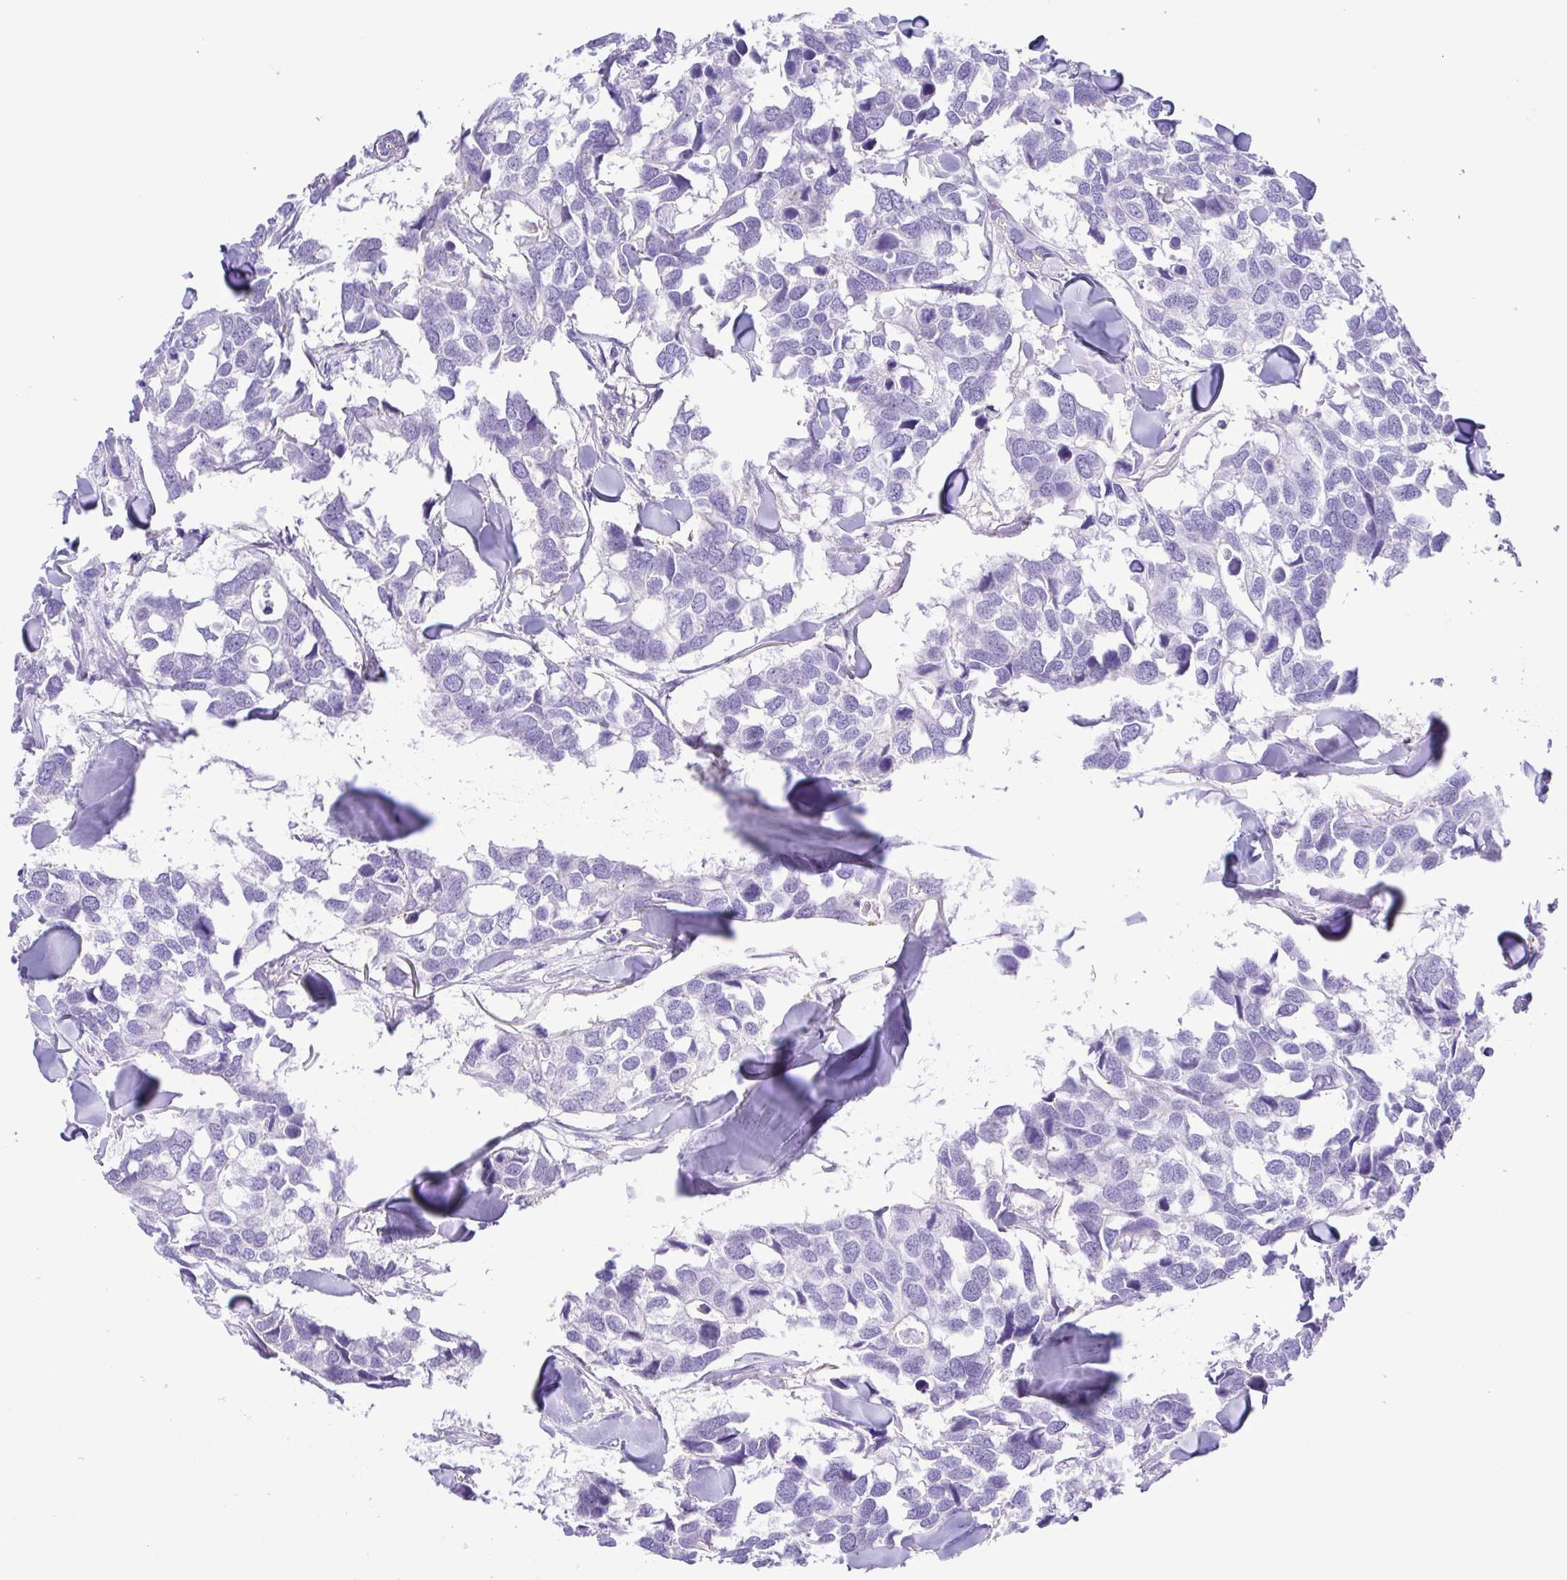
{"staining": {"intensity": "negative", "quantity": "none", "location": "none"}, "tissue": "breast cancer", "cell_type": "Tumor cells", "image_type": "cancer", "snomed": [{"axis": "morphology", "description": "Duct carcinoma"}, {"axis": "topography", "description": "Breast"}], "caption": "This is an immunohistochemistry (IHC) photomicrograph of breast intraductal carcinoma. There is no staining in tumor cells.", "gene": "GPR182", "patient": {"sex": "female", "age": 83}}